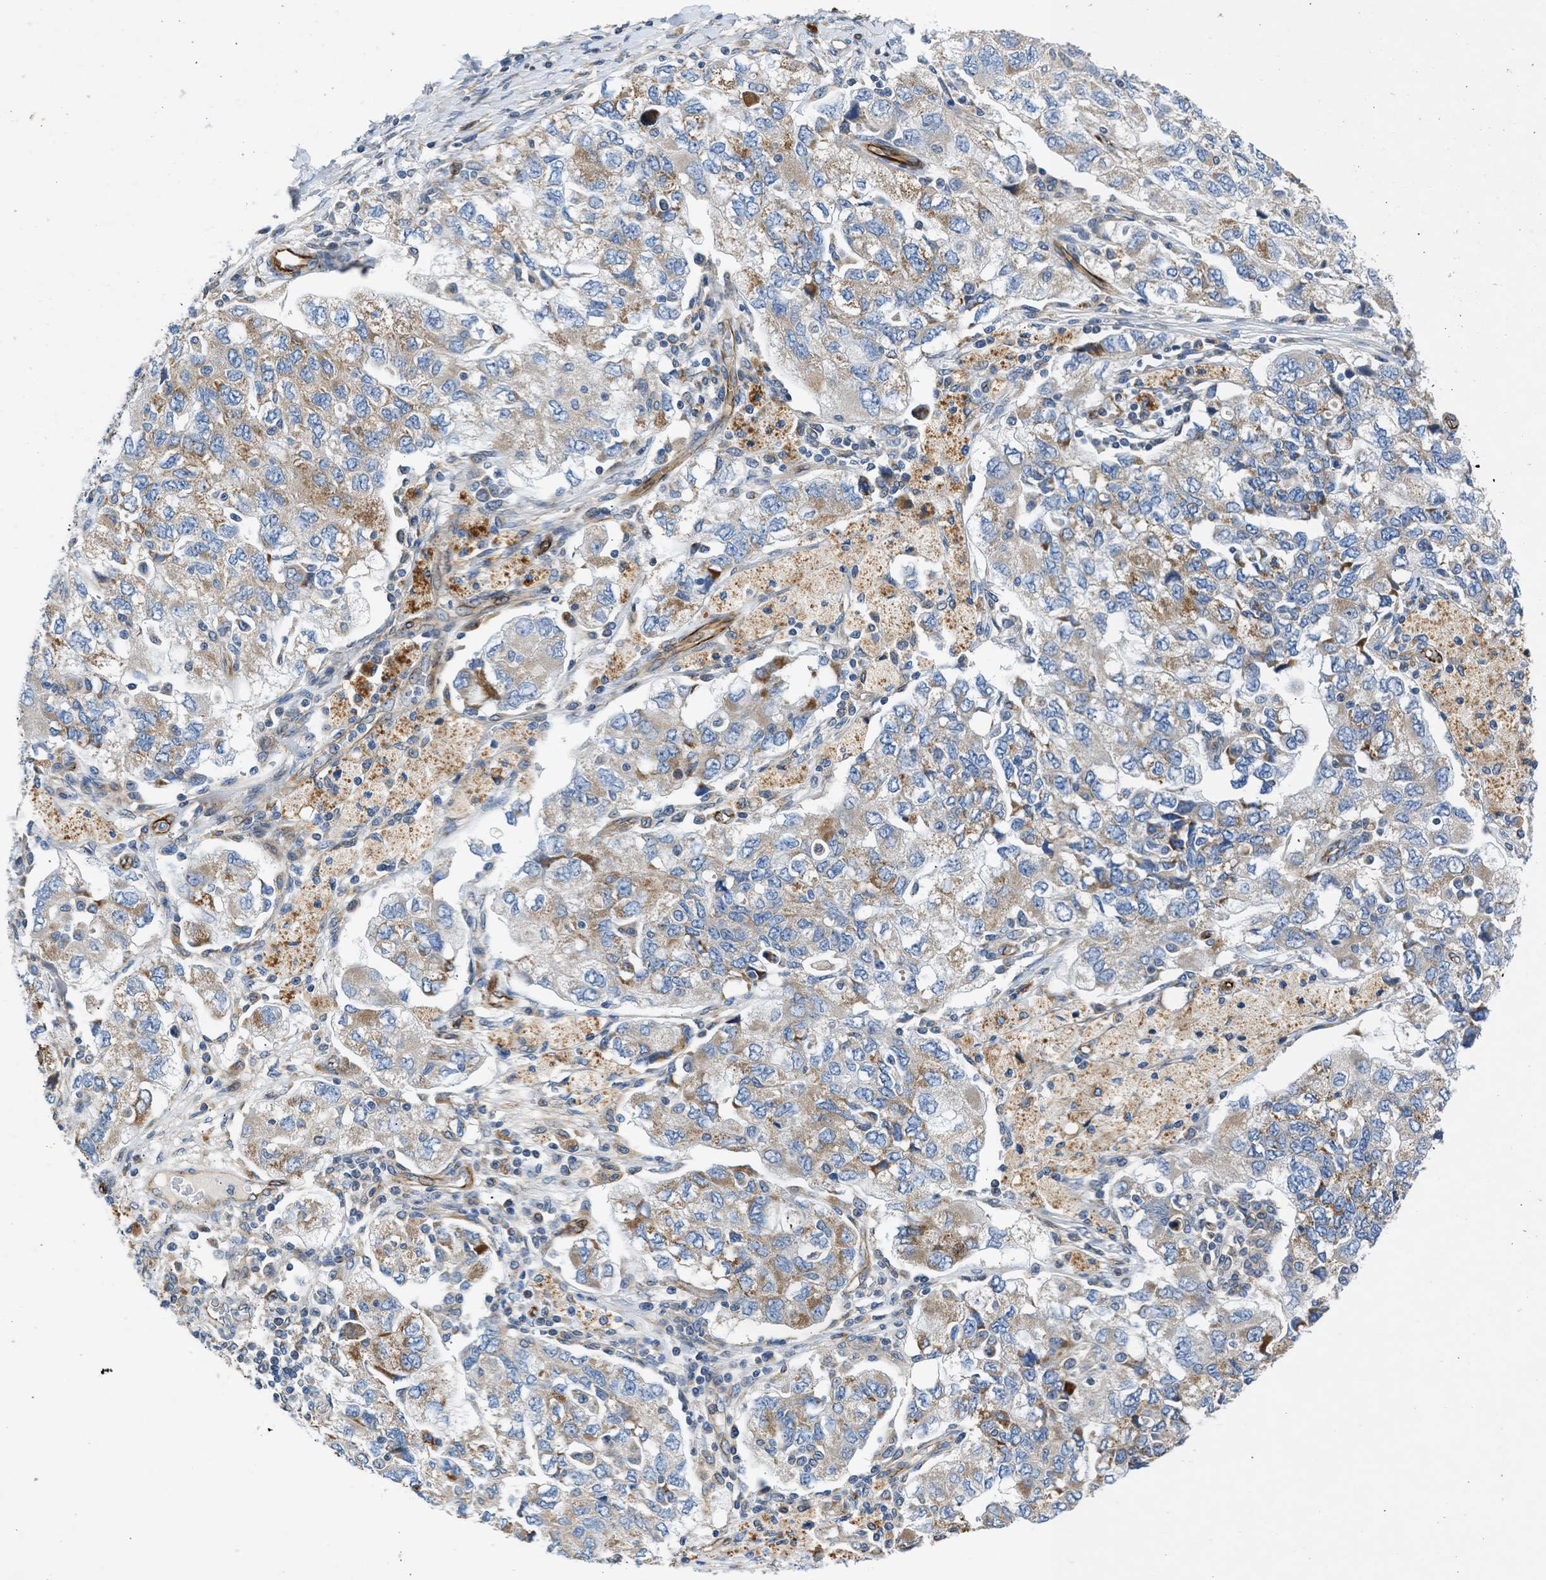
{"staining": {"intensity": "moderate", "quantity": ">75%", "location": "cytoplasmic/membranous"}, "tissue": "ovarian cancer", "cell_type": "Tumor cells", "image_type": "cancer", "snomed": [{"axis": "morphology", "description": "Carcinoma, NOS"}, {"axis": "morphology", "description": "Cystadenocarcinoma, serous, NOS"}, {"axis": "topography", "description": "Ovary"}], "caption": "IHC of human serous cystadenocarcinoma (ovarian) shows medium levels of moderate cytoplasmic/membranous staining in about >75% of tumor cells.", "gene": "ULK4", "patient": {"sex": "female", "age": 69}}